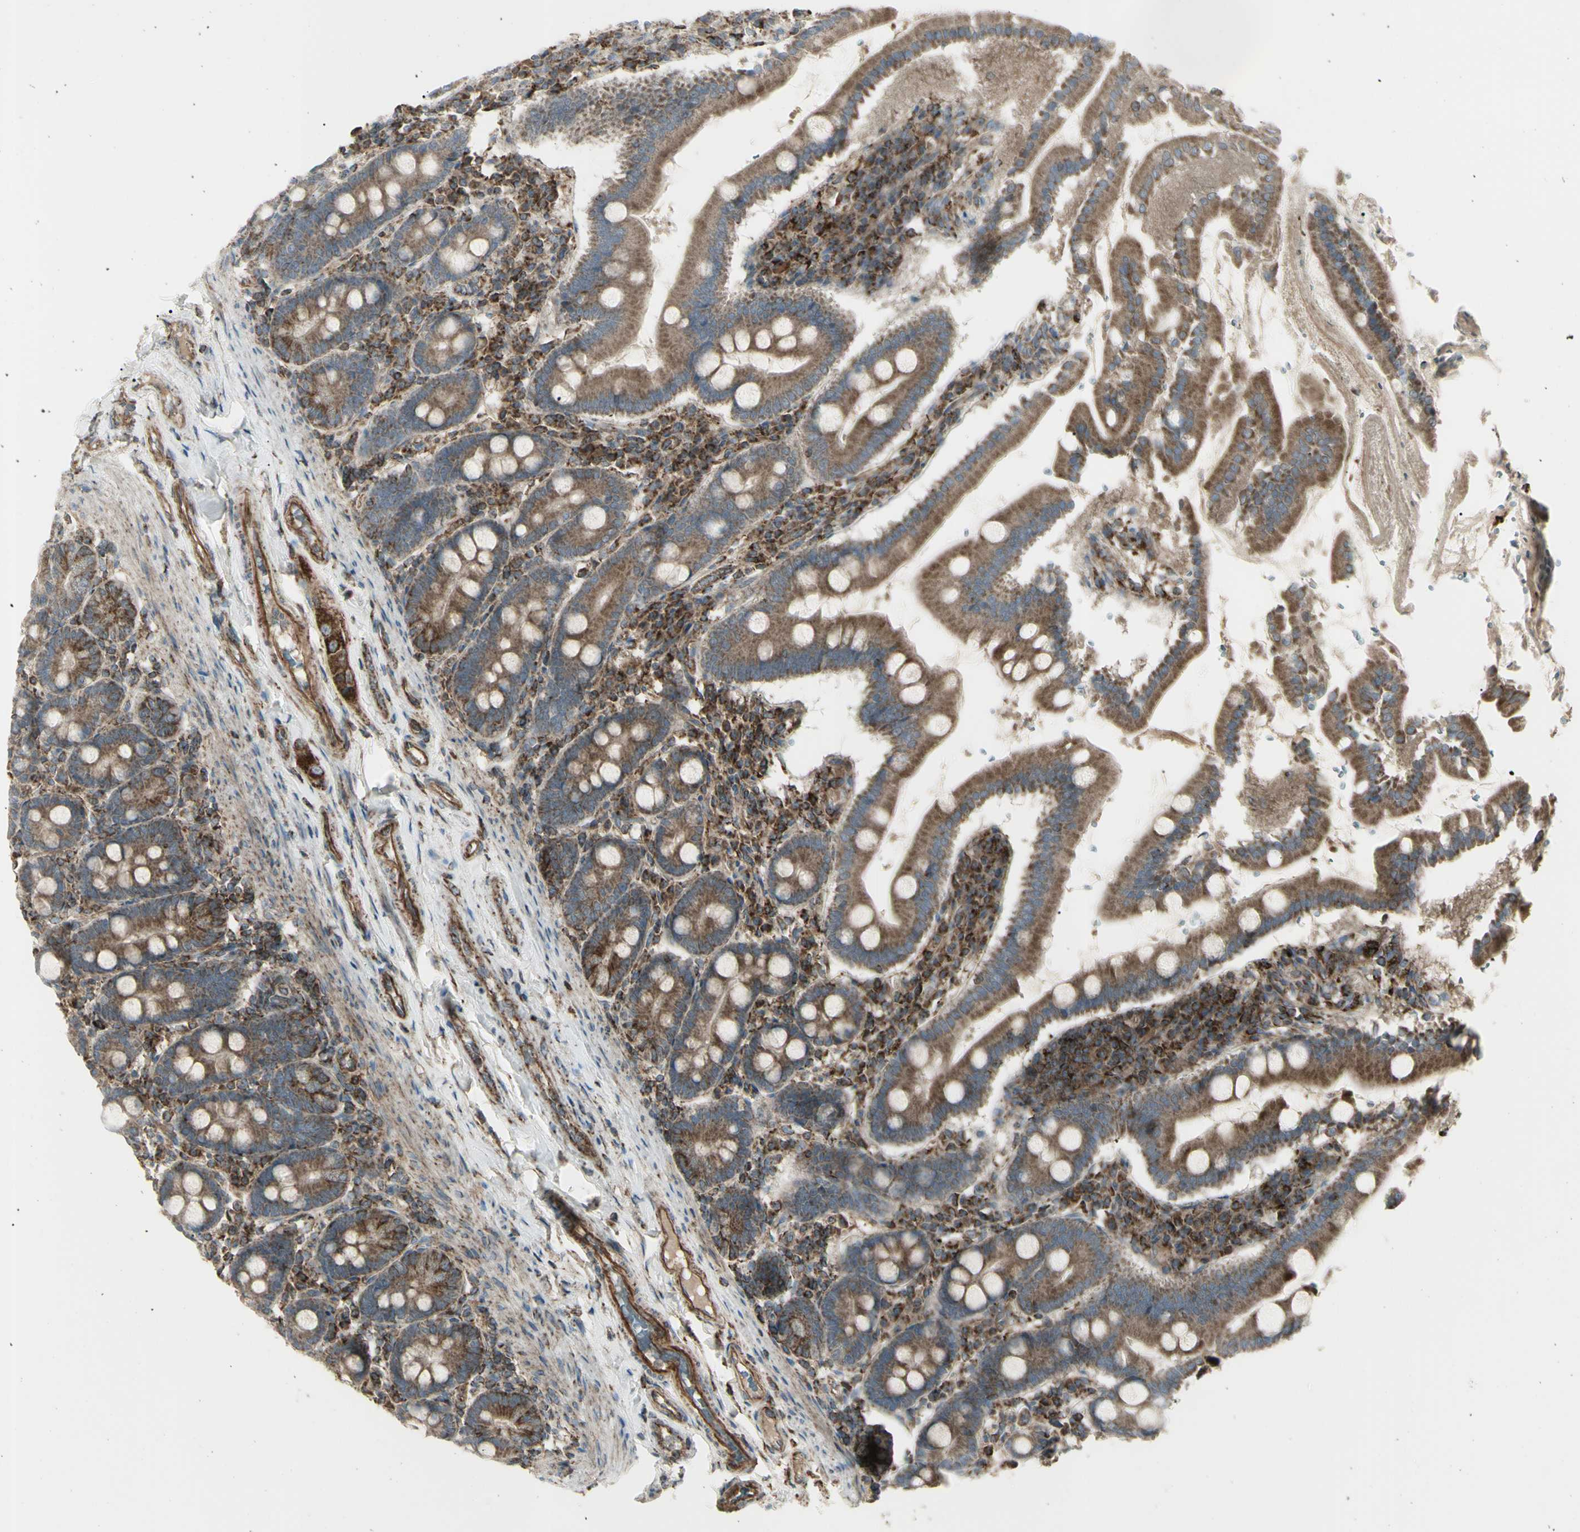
{"staining": {"intensity": "strong", "quantity": ">75%", "location": "cytoplasmic/membranous"}, "tissue": "duodenum", "cell_type": "Glandular cells", "image_type": "normal", "snomed": [{"axis": "morphology", "description": "Normal tissue, NOS"}, {"axis": "topography", "description": "Duodenum"}], "caption": "Brown immunohistochemical staining in unremarkable human duodenum reveals strong cytoplasmic/membranous positivity in about >75% of glandular cells. The staining was performed using DAB to visualize the protein expression in brown, while the nuclei were stained in blue with hematoxylin (Magnification: 20x).", "gene": "CYB5R1", "patient": {"sex": "male", "age": 50}}